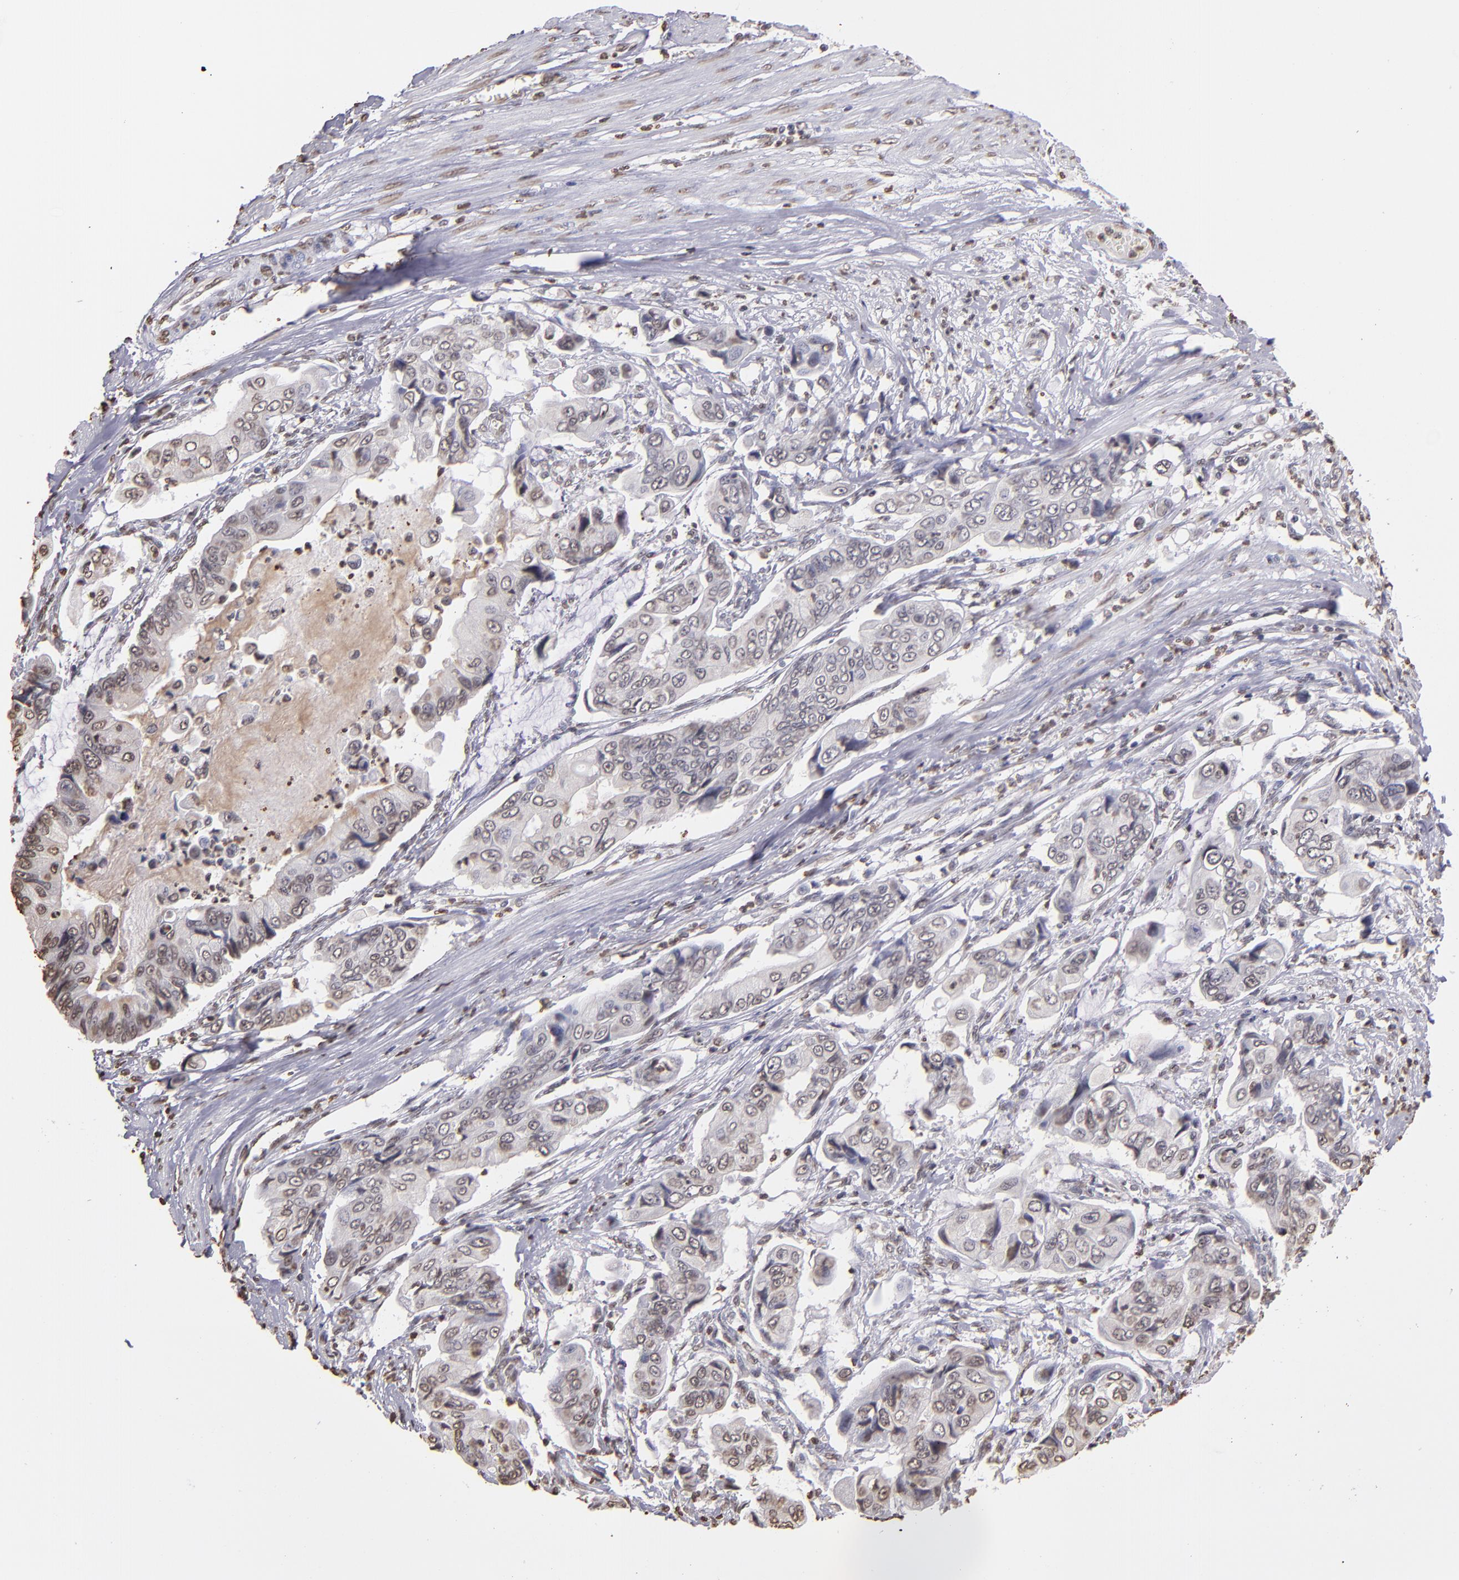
{"staining": {"intensity": "weak", "quantity": "<25%", "location": "nuclear"}, "tissue": "stomach cancer", "cell_type": "Tumor cells", "image_type": "cancer", "snomed": [{"axis": "morphology", "description": "Adenocarcinoma, NOS"}, {"axis": "topography", "description": "Stomach, upper"}], "caption": "Protein analysis of adenocarcinoma (stomach) reveals no significant staining in tumor cells.", "gene": "LBX1", "patient": {"sex": "male", "age": 80}}